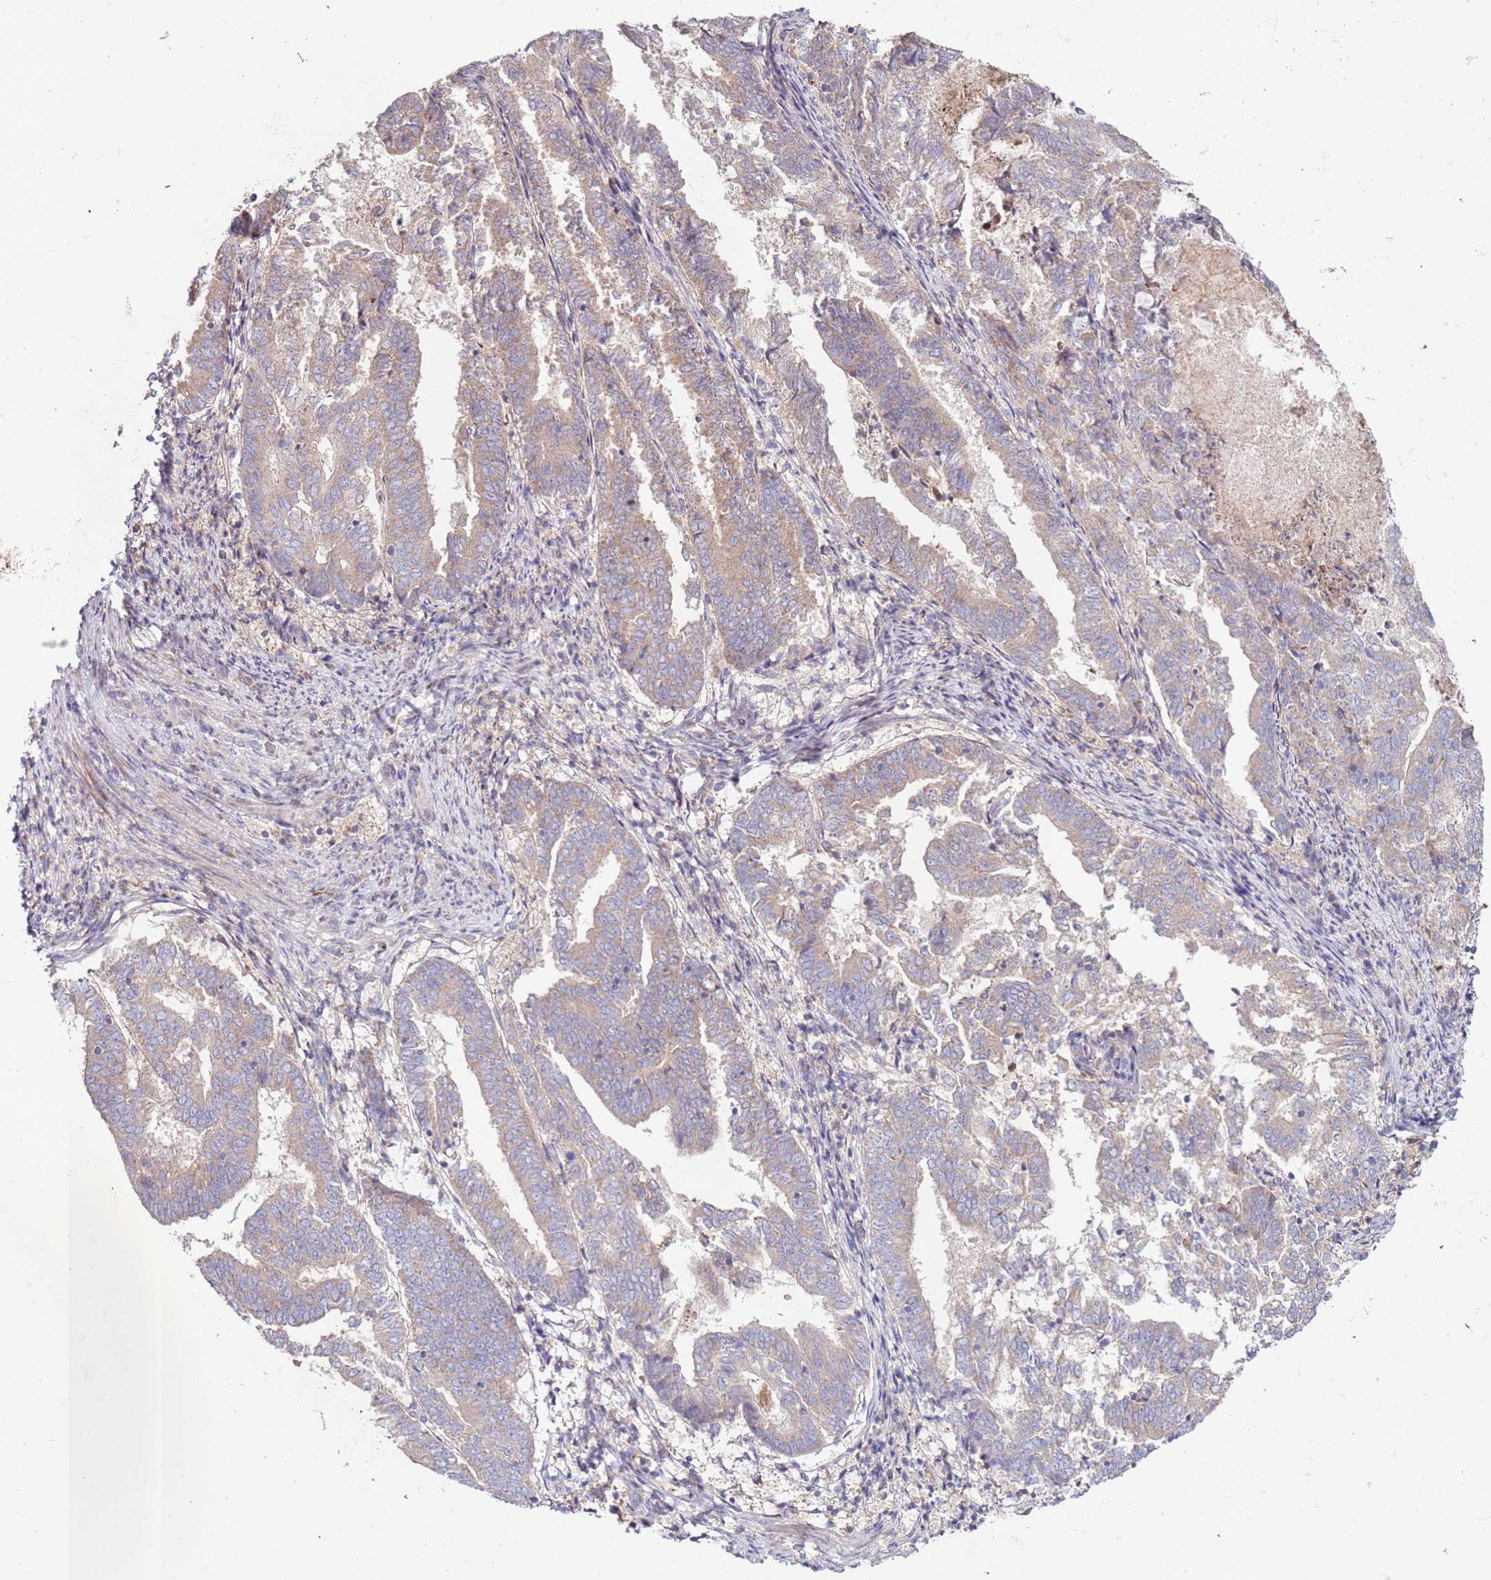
{"staining": {"intensity": "weak", "quantity": ">75%", "location": "cytoplasmic/membranous"}, "tissue": "endometrial cancer", "cell_type": "Tumor cells", "image_type": "cancer", "snomed": [{"axis": "morphology", "description": "Adenocarcinoma, NOS"}, {"axis": "topography", "description": "Endometrium"}], "caption": "Tumor cells show low levels of weak cytoplasmic/membranous positivity in about >75% of cells in adenocarcinoma (endometrial). Immunohistochemistry (ihc) stains the protein in brown and the nuclei are stained blue.", "gene": "CNOT9", "patient": {"sex": "female", "age": 80}}